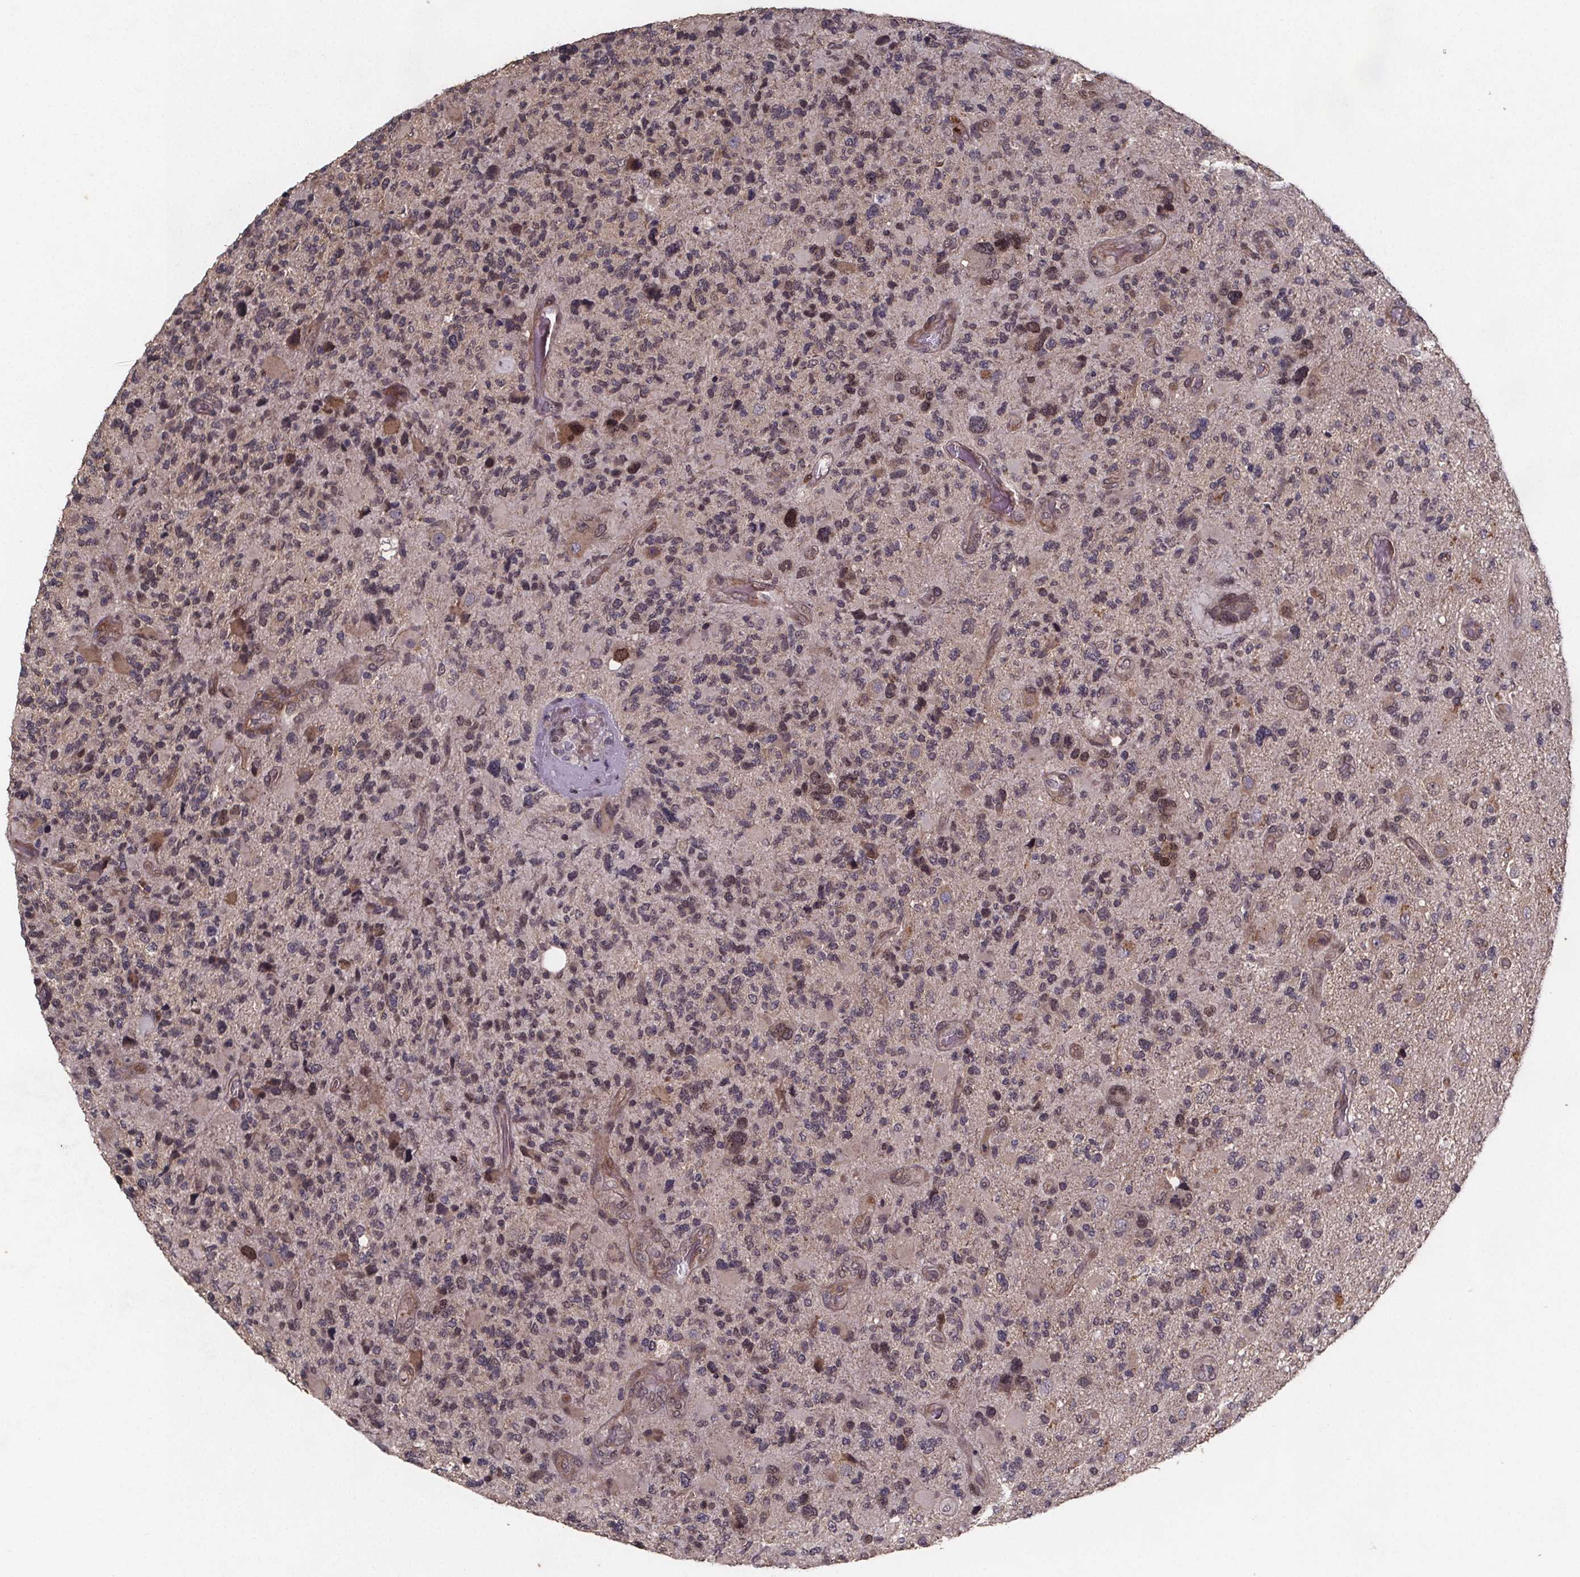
{"staining": {"intensity": "weak", "quantity": "<25%", "location": "cytoplasmic/membranous"}, "tissue": "glioma", "cell_type": "Tumor cells", "image_type": "cancer", "snomed": [{"axis": "morphology", "description": "Glioma, malignant, High grade"}, {"axis": "topography", "description": "Brain"}], "caption": "A photomicrograph of human glioma is negative for staining in tumor cells.", "gene": "PIERCE2", "patient": {"sex": "female", "age": 71}}